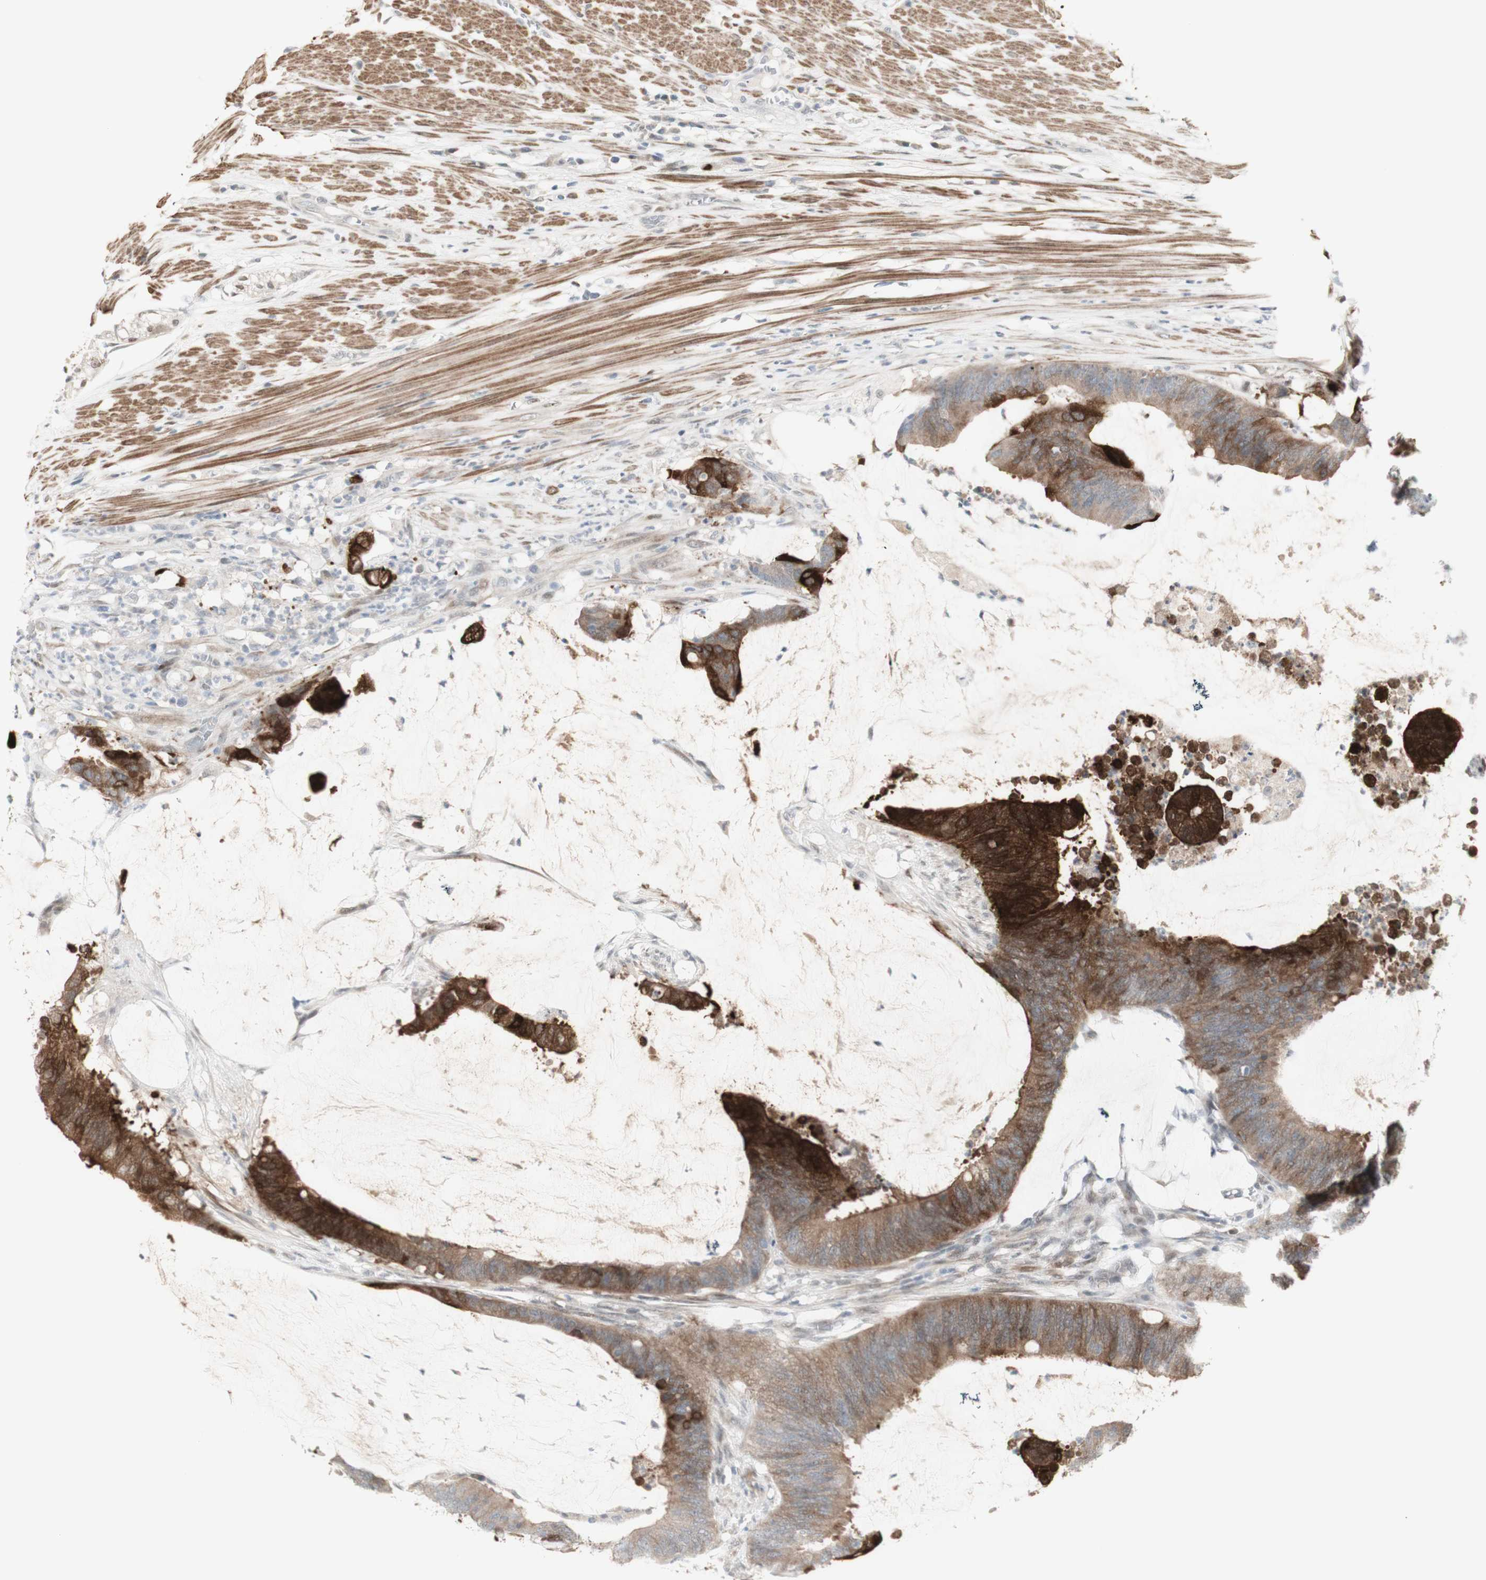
{"staining": {"intensity": "strong", "quantity": ">75%", "location": "cytoplasmic/membranous"}, "tissue": "colorectal cancer", "cell_type": "Tumor cells", "image_type": "cancer", "snomed": [{"axis": "morphology", "description": "Adenocarcinoma, NOS"}, {"axis": "topography", "description": "Rectum"}], "caption": "An immunohistochemistry (IHC) image of neoplastic tissue is shown. Protein staining in brown highlights strong cytoplasmic/membranous positivity in colorectal adenocarcinoma within tumor cells.", "gene": "C1orf116", "patient": {"sex": "female", "age": 66}}